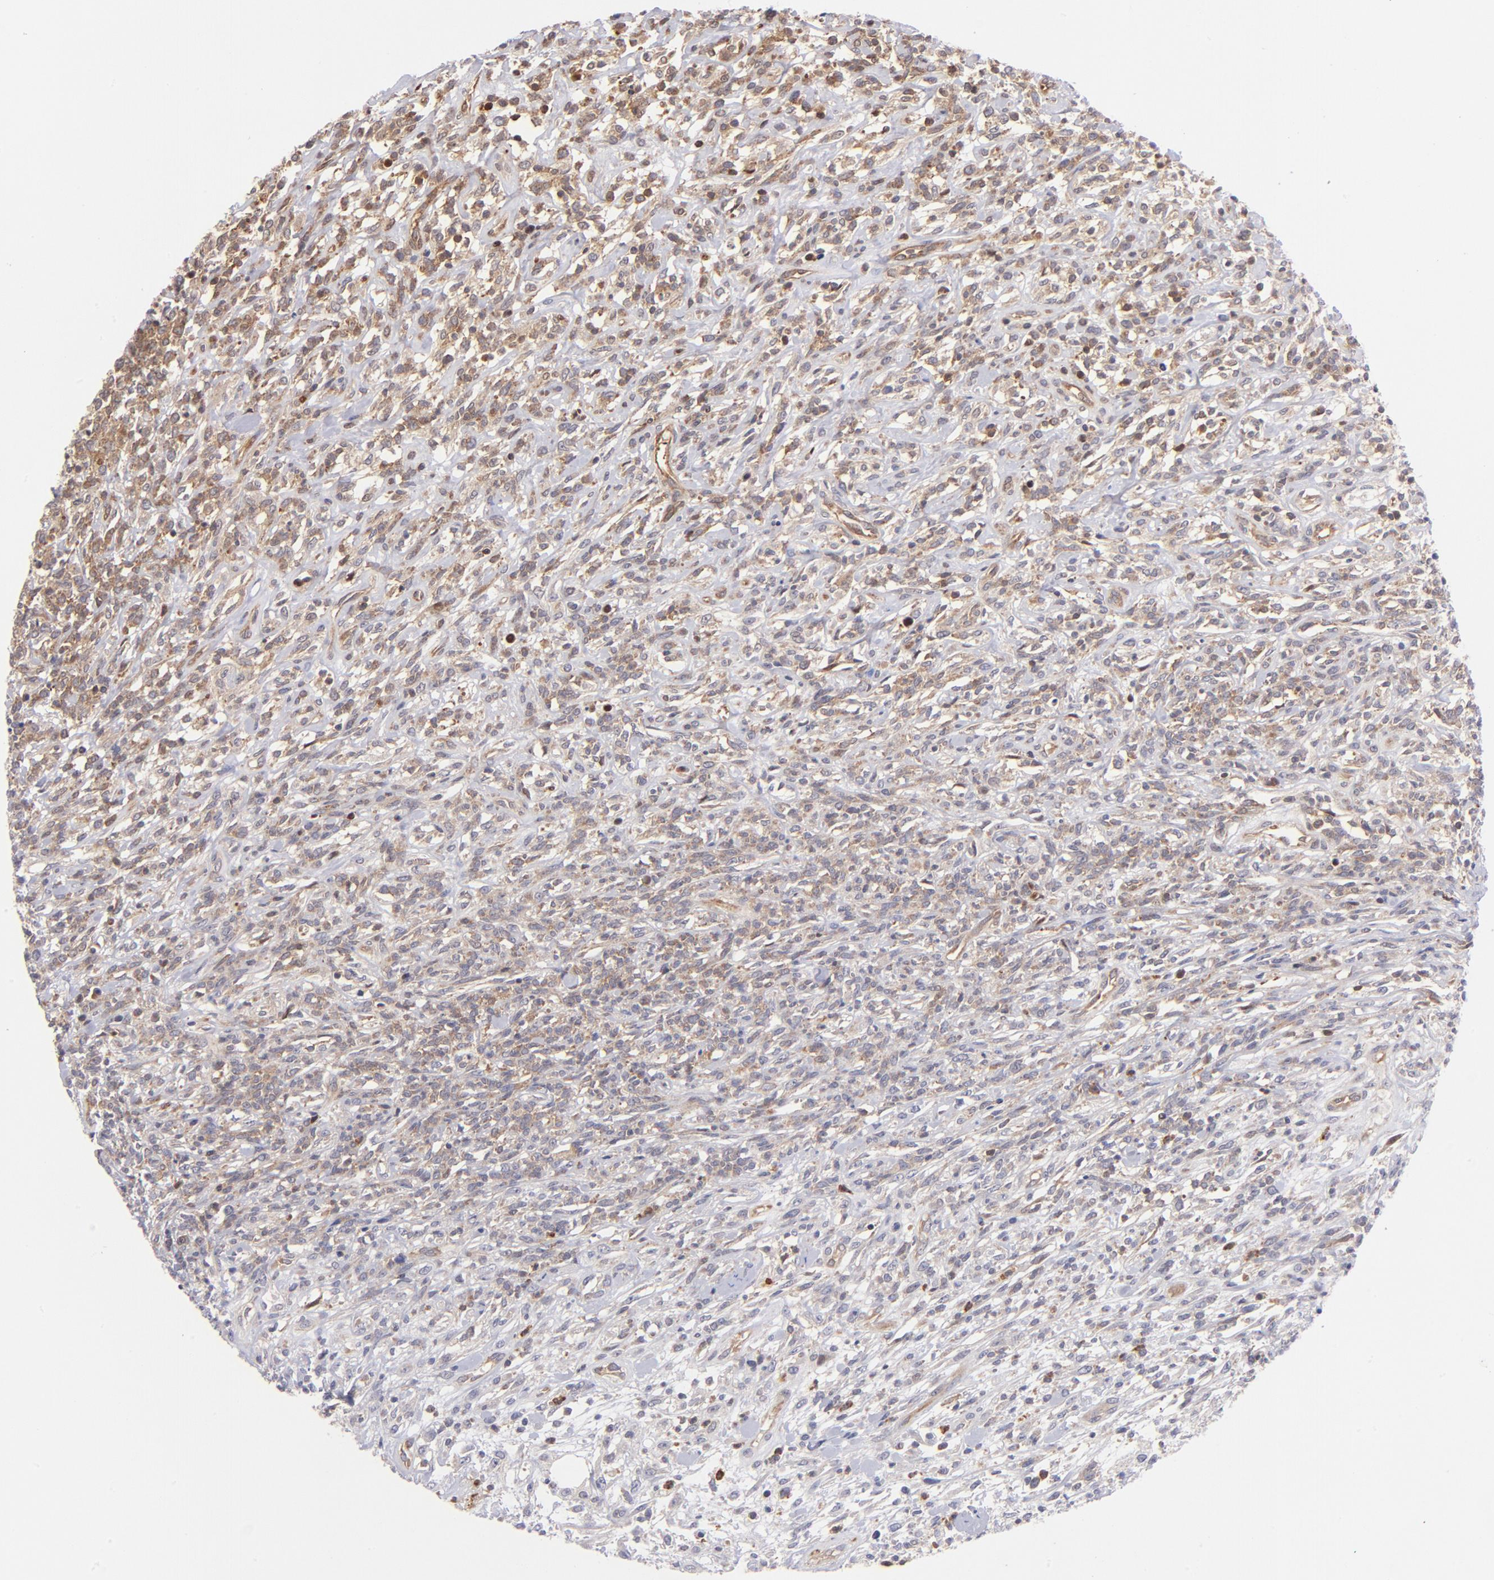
{"staining": {"intensity": "moderate", "quantity": "25%-75%", "location": "cytoplasmic/membranous,nuclear"}, "tissue": "lymphoma", "cell_type": "Tumor cells", "image_type": "cancer", "snomed": [{"axis": "morphology", "description": "Malignant lymphoma, non-Hodgkin's type, High grade"}, {"axis": "topography", "description": "Lymph node"}], "caption": "Tumor cells display moderate cytoplasmic/membranous and nuclear positivity in about 25%-75% of cells in lymphoma.", "gene": "YWHAB", "patient": {"sex": "female", "age": 73}}